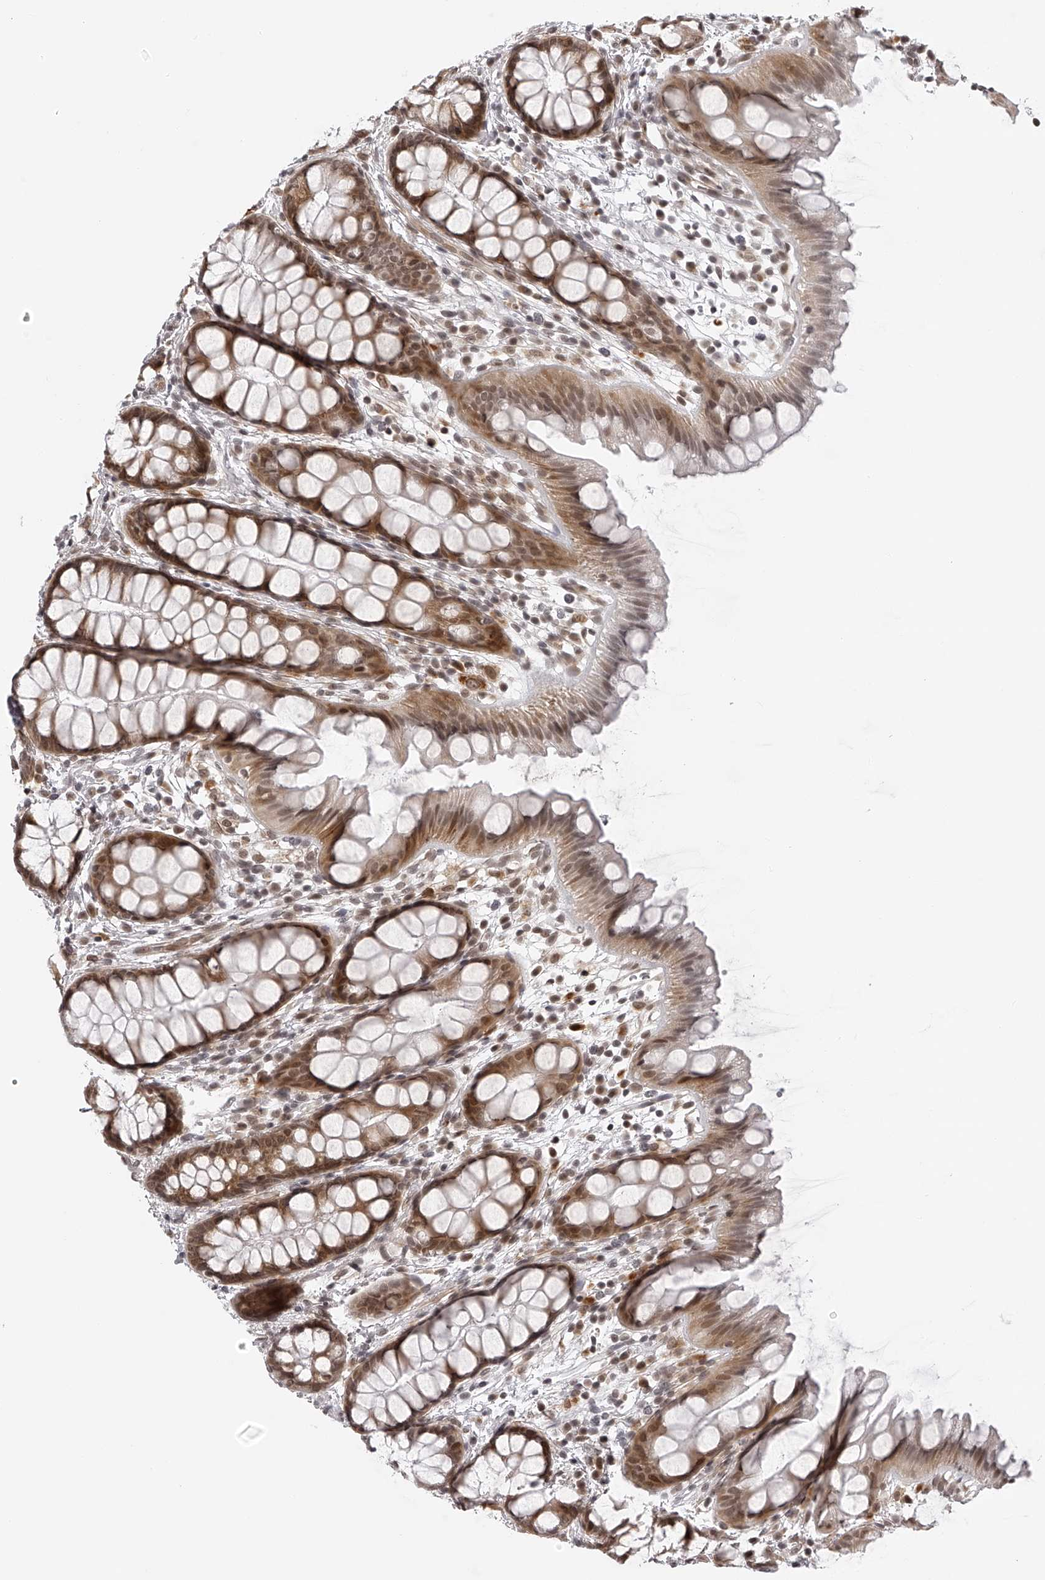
{"staining": {"intensity": "moderate", "quantity": ">75%", "location": "cytoplasmic/membranous"}, "tissue": "rectum", "cell_type": "Glandular cells", "image_type": "normal", "snomed": [{"axis": "morphology", "description": "Normal tissue, NOS"}, {"axis": "topography", "description": "Rectum"}], "caption": "High-power microscopy captured an immunohistochemistry micrograph of unremarkable rectum, revealing moderate cytoplasmic/membranous positivity in approximately >75% of glandular cells.", "gene": "ODF2L", "patient": {"sex": "female", "age": 65}}